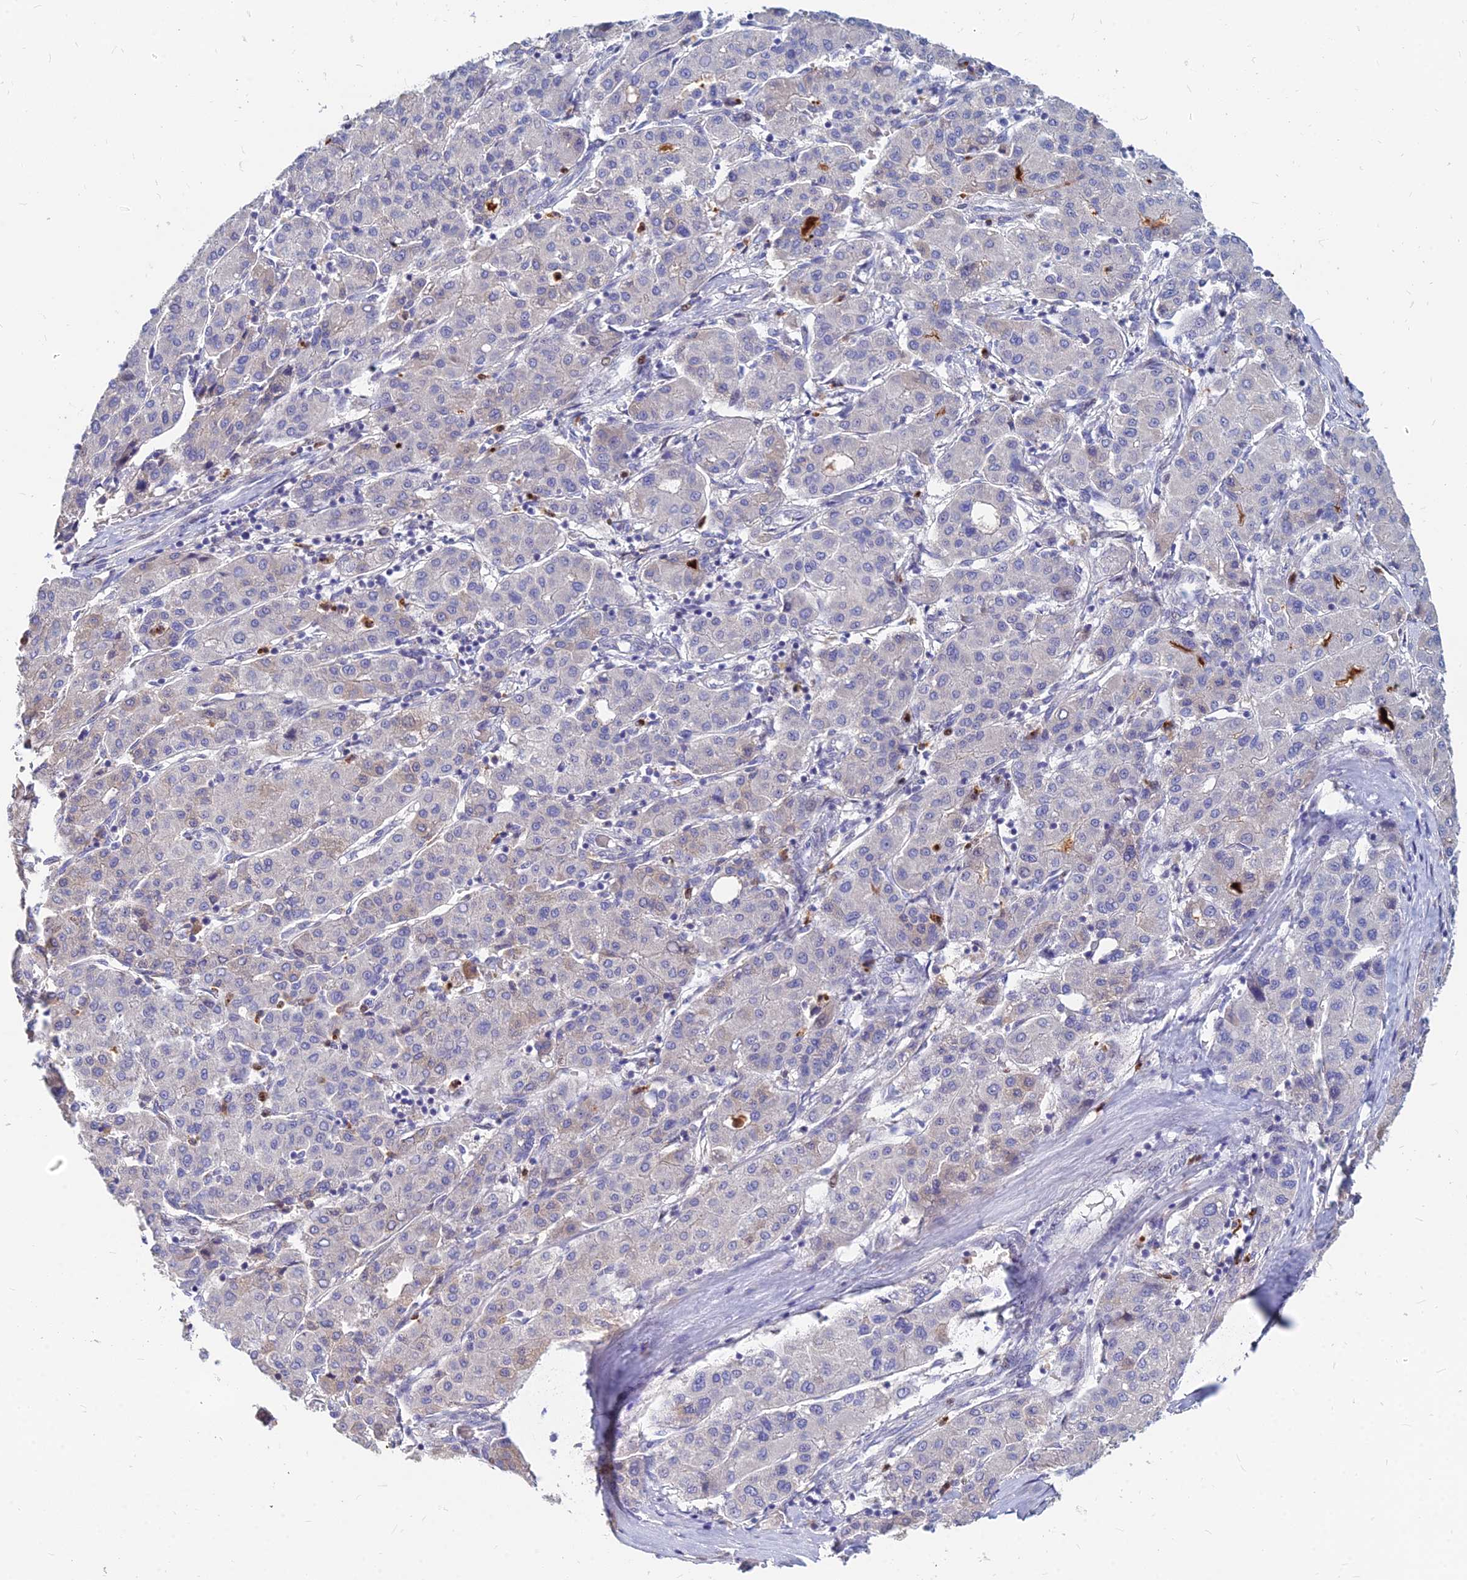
{"staining": {"intensity": "negative", "quantity": "none", "location": "none"}, "tissue": "liver cancer", "cell_type": "Tumor cells", "image_type": "cancer", "snomed": [{"axis": "morphology", "description": "Carcinoma, Hepatocellular, NOS"}, {"axis": "topography", "description": "Liver"}], "caption": "An IHC photomicrograph of hepatocellular carcinoma (liver) is shown. There is no staining in tumor cells of hepatocellular carcinoma (liver).", "gene": "GOLGA6D", "patient": {"sex": "male", "age": 65}}